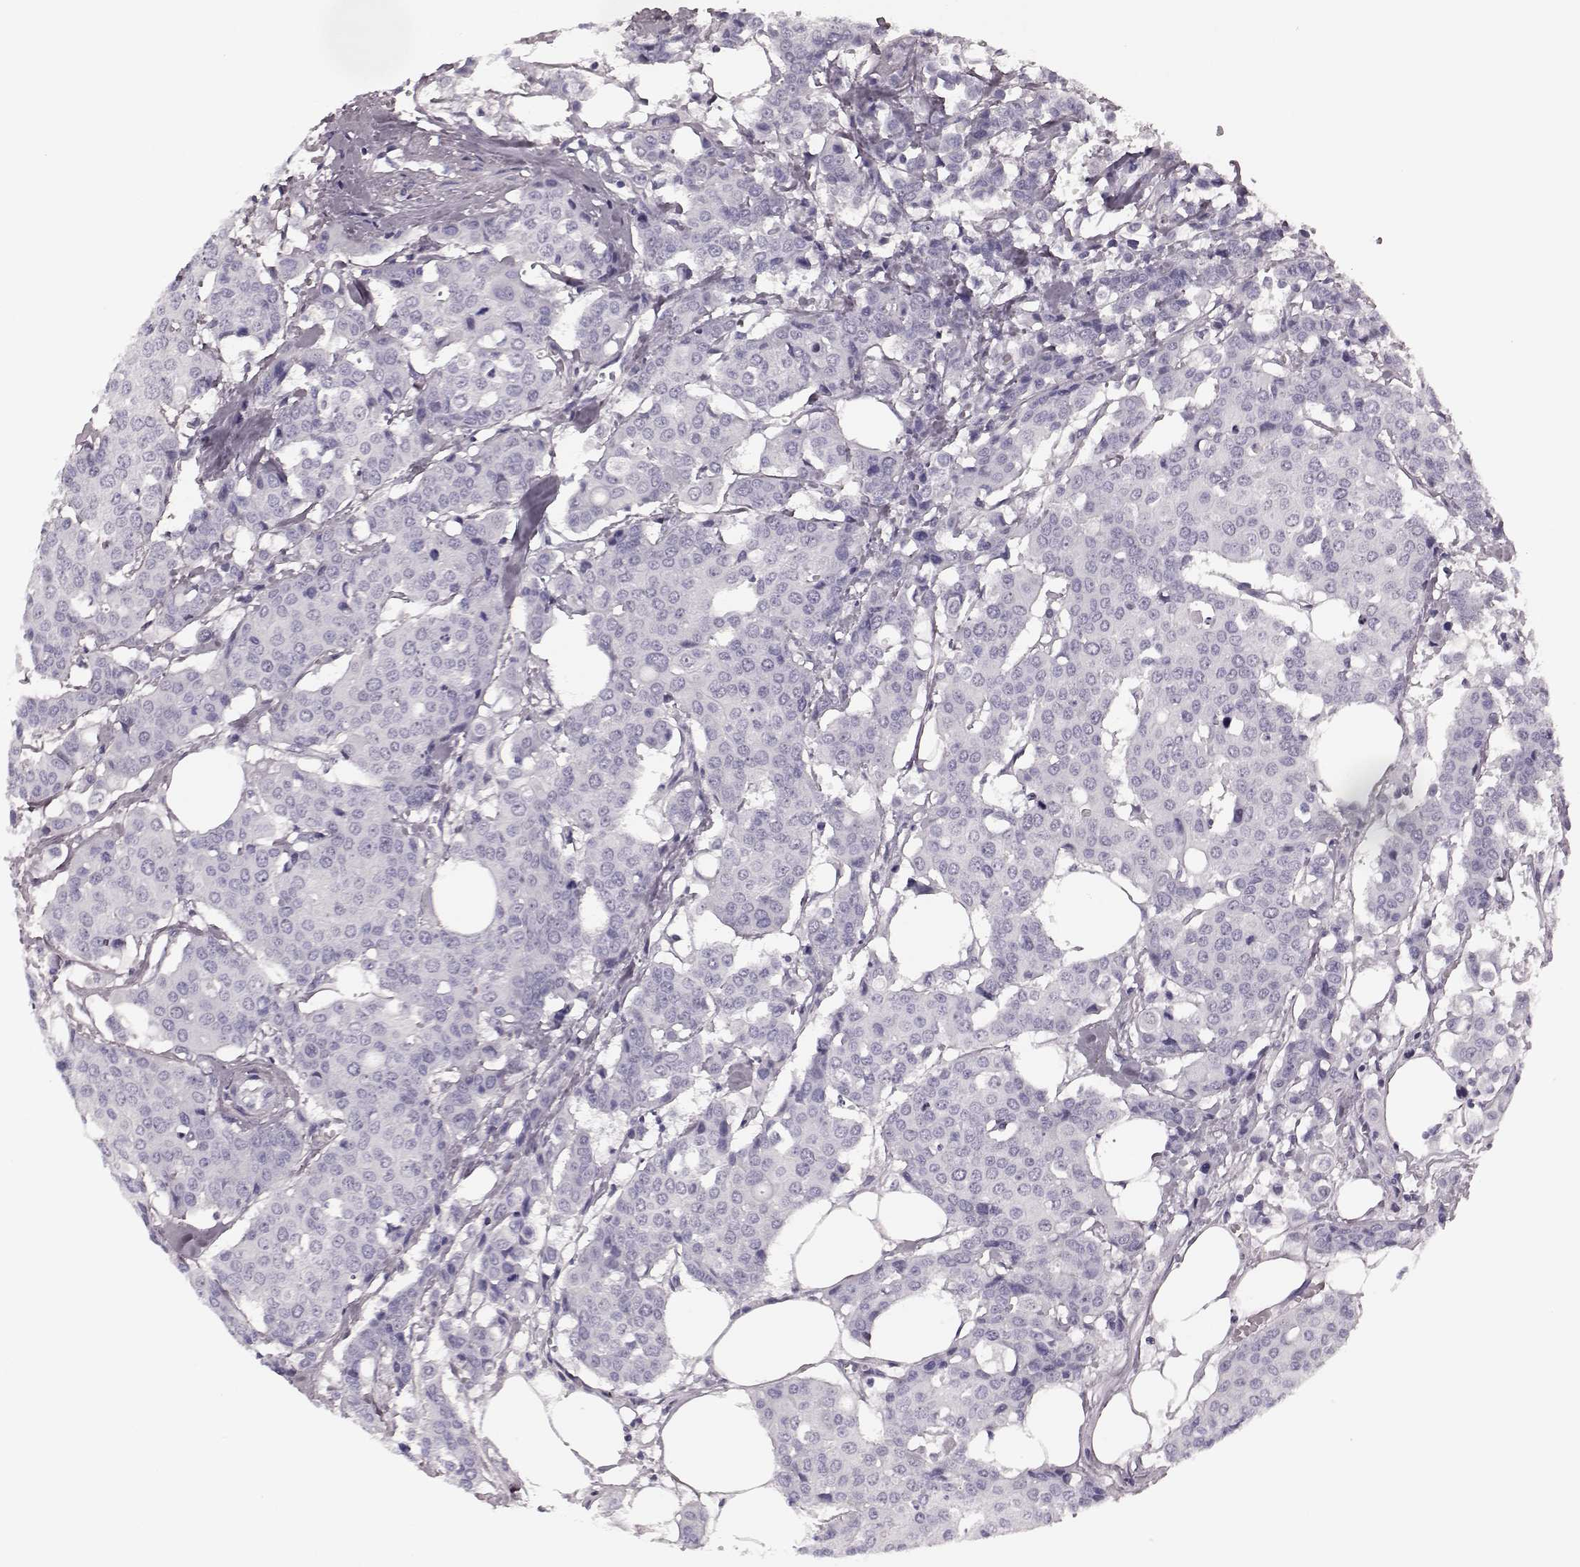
{"staining": {"intensity": "negative", "quantity": "none", "location": "none"}, "tissue": "carcinoid", "cell_type": "Tumor cells", "image_type": "cancer", "snomed": [{"axis": "morphology", "description": "Carcinoid, malignant, NOS"}, {"axis": "topography", "description": "Colon"}], "caption": "A high-resolution histopathology image shows immunohistochemistry (IHC) staining of malignant carcinoid, which displays no significant staining in tumor cells. The staining is performed using DAB brown chromogen with nuclei counter-stained in using hematoxylin.", "gene": "TRPM1", "patient": {"sex": "male", "age": 81}}